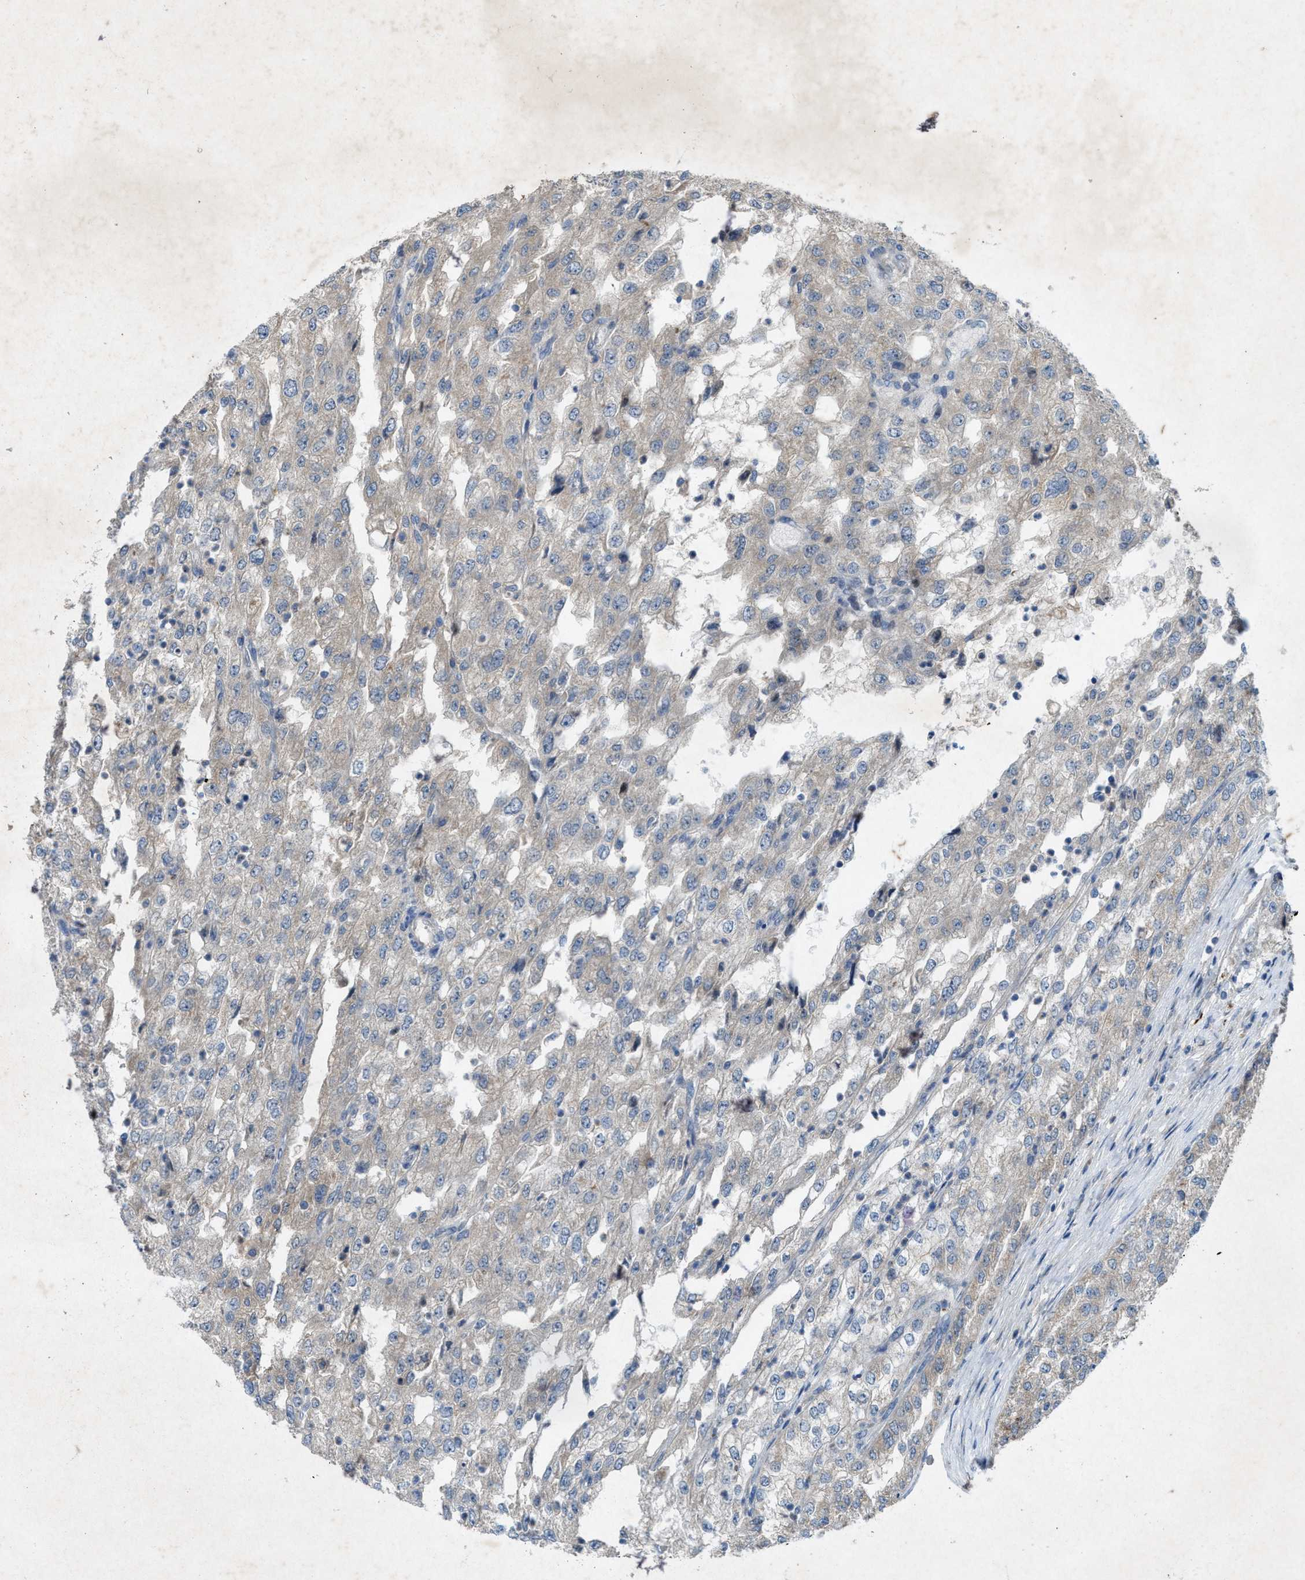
{"staining": {"intensity": "weak", "quantity": "<25%", "location": "cytoplasmic/membranous"}, "tissue": "renal cancer", "cell_type": "Tumor cells", "image_type": "cancer", "snomed": [{"axis": "morphology", "description": "Adenocarcinoma, NOS"}, {"axis": "topography", "description": "Kidney"}], "caption": "Tumor cells are negative for brown protein staining in renal adenocarcinoma. (DAB (3,3'-diaminobenzidine) IHC visualized using brightfield microscopy, high magnification).", "gene": "URGCP", "patient": {"sex": "female", "age": 54}}